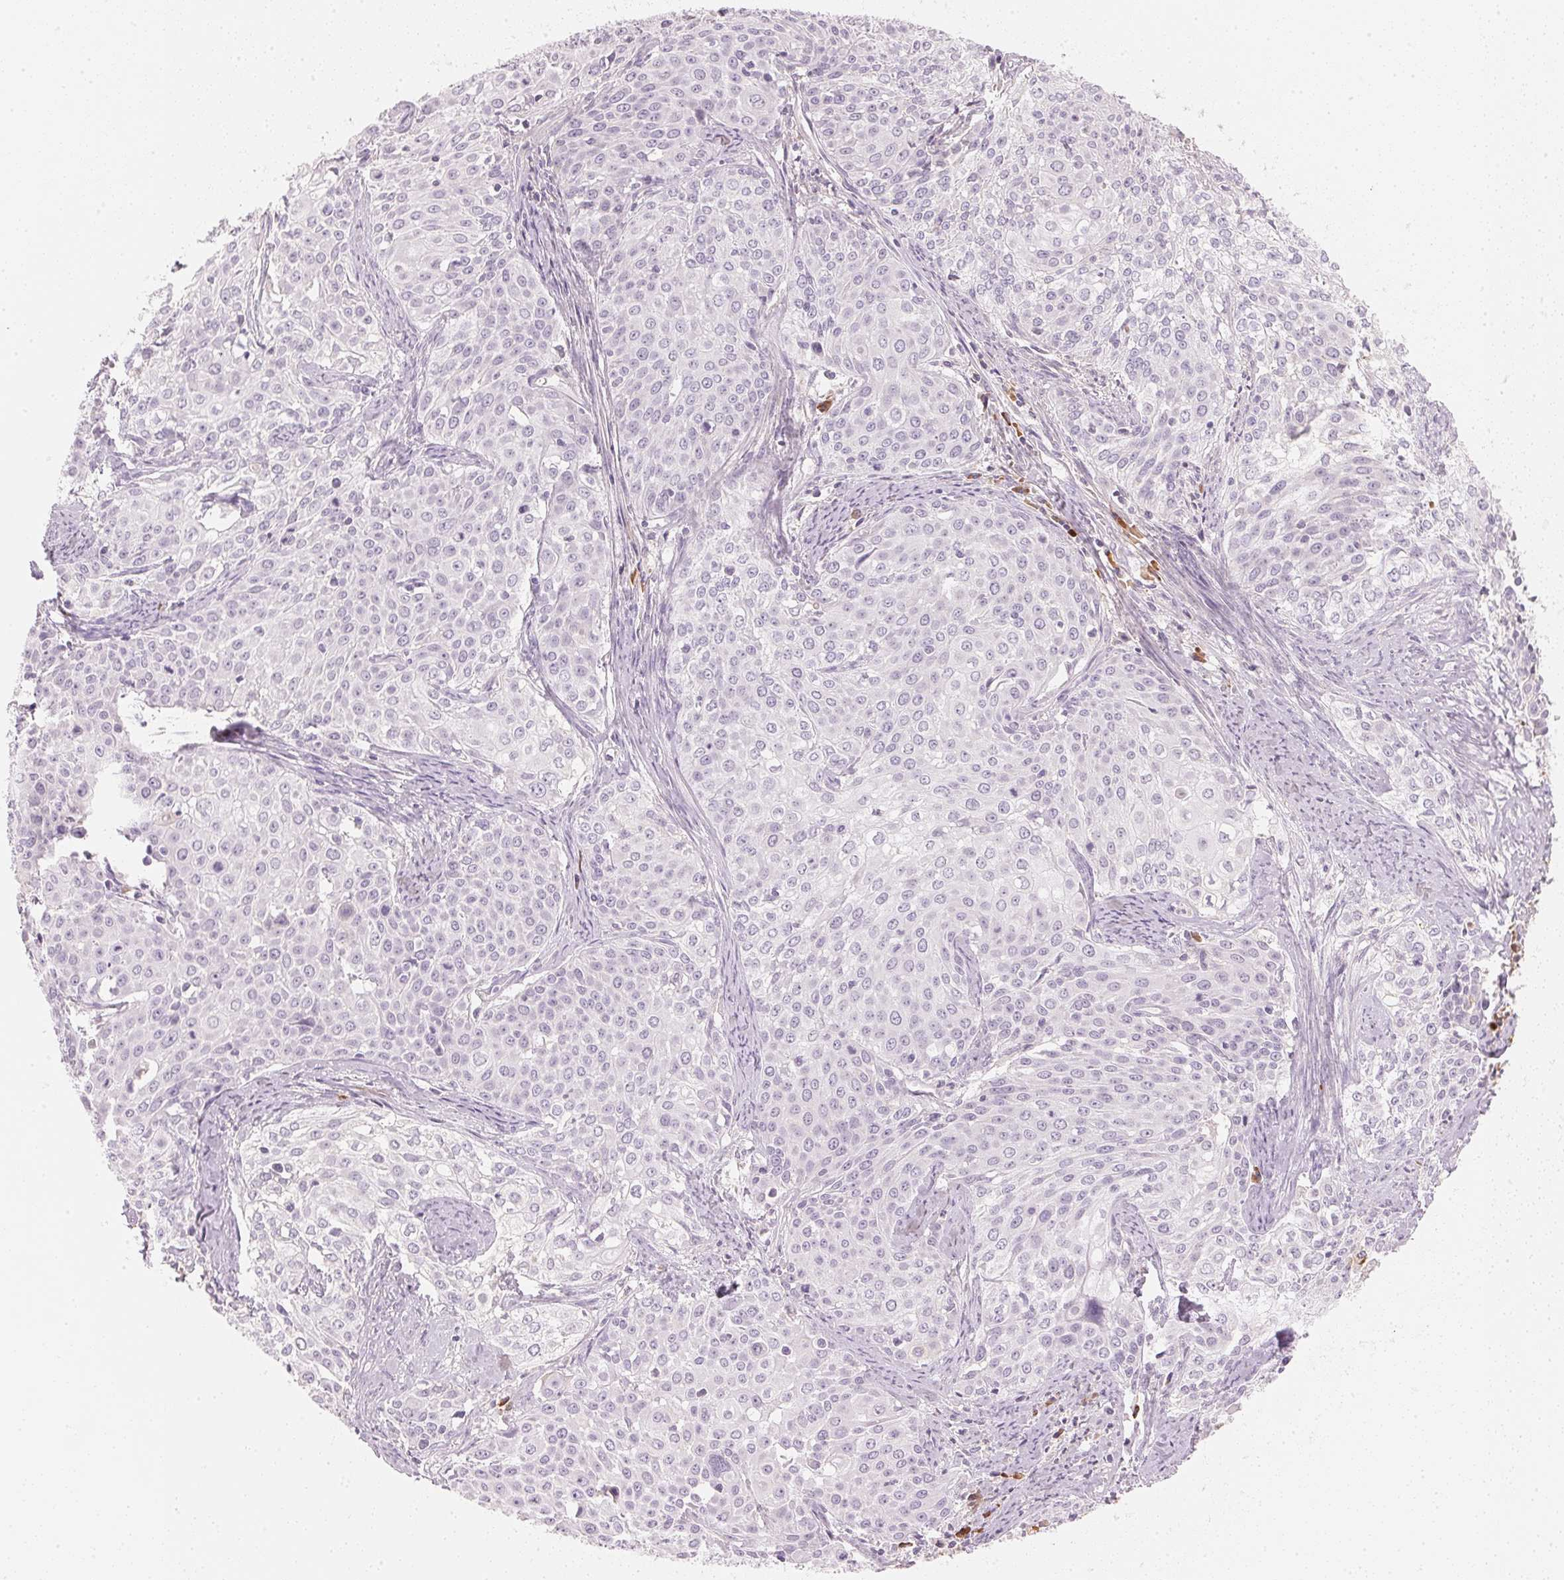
{"staining": {"intensity": "negative", "quantity": "none", "location": "none"}, "tissue": "cervical cancer", "cell_type": "Tumor cells", "image_type": "cancer", "snomed": [{"axis": "morphology", "description": "Squamous cell carcinoma, NOS"}, {"axis": "topography", "description": "Cervix"}], "caption": "The micrograph shows no significant positivity in tumor cells of cervical cancer.", "gene": "RMDN2", "patient": {"sex": "female", "age": 39}}